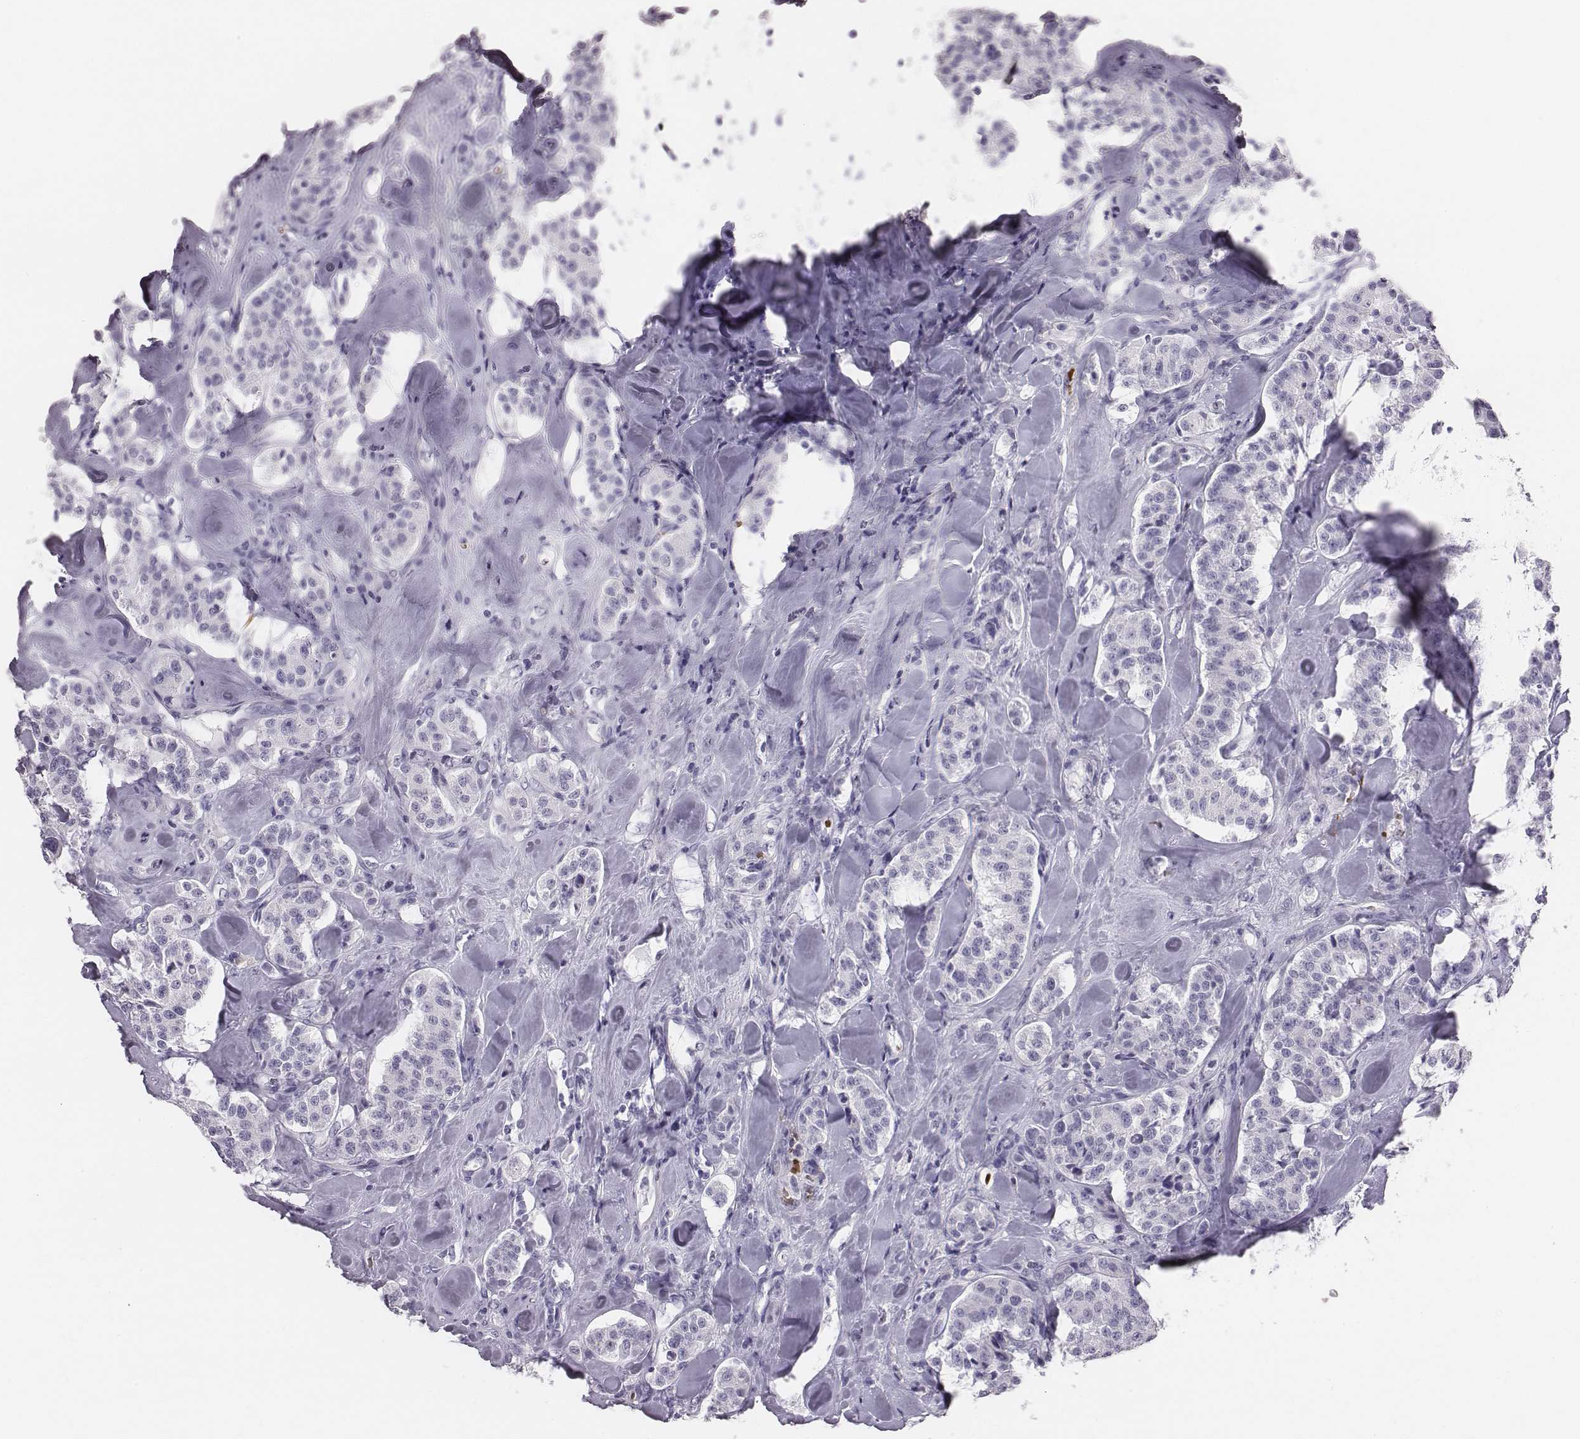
{"staining": {"intensity": "negative", "quantity": "none", "location": "none"}, "tissue": "carcinoid", "cell_type": "Tumor cells", "image_type": "cancer", "snomed": [{"axis": "morphology", "description": "Carcinoid, malignant, NOS"}, {"axis": "topography", "description": "Pancreas"}], "caption": "This is an IHC image of carcinoid. There is no positivity in tumor cells.", "gene": "HBZ", "patient": {"sex": "male", "age": 41}}